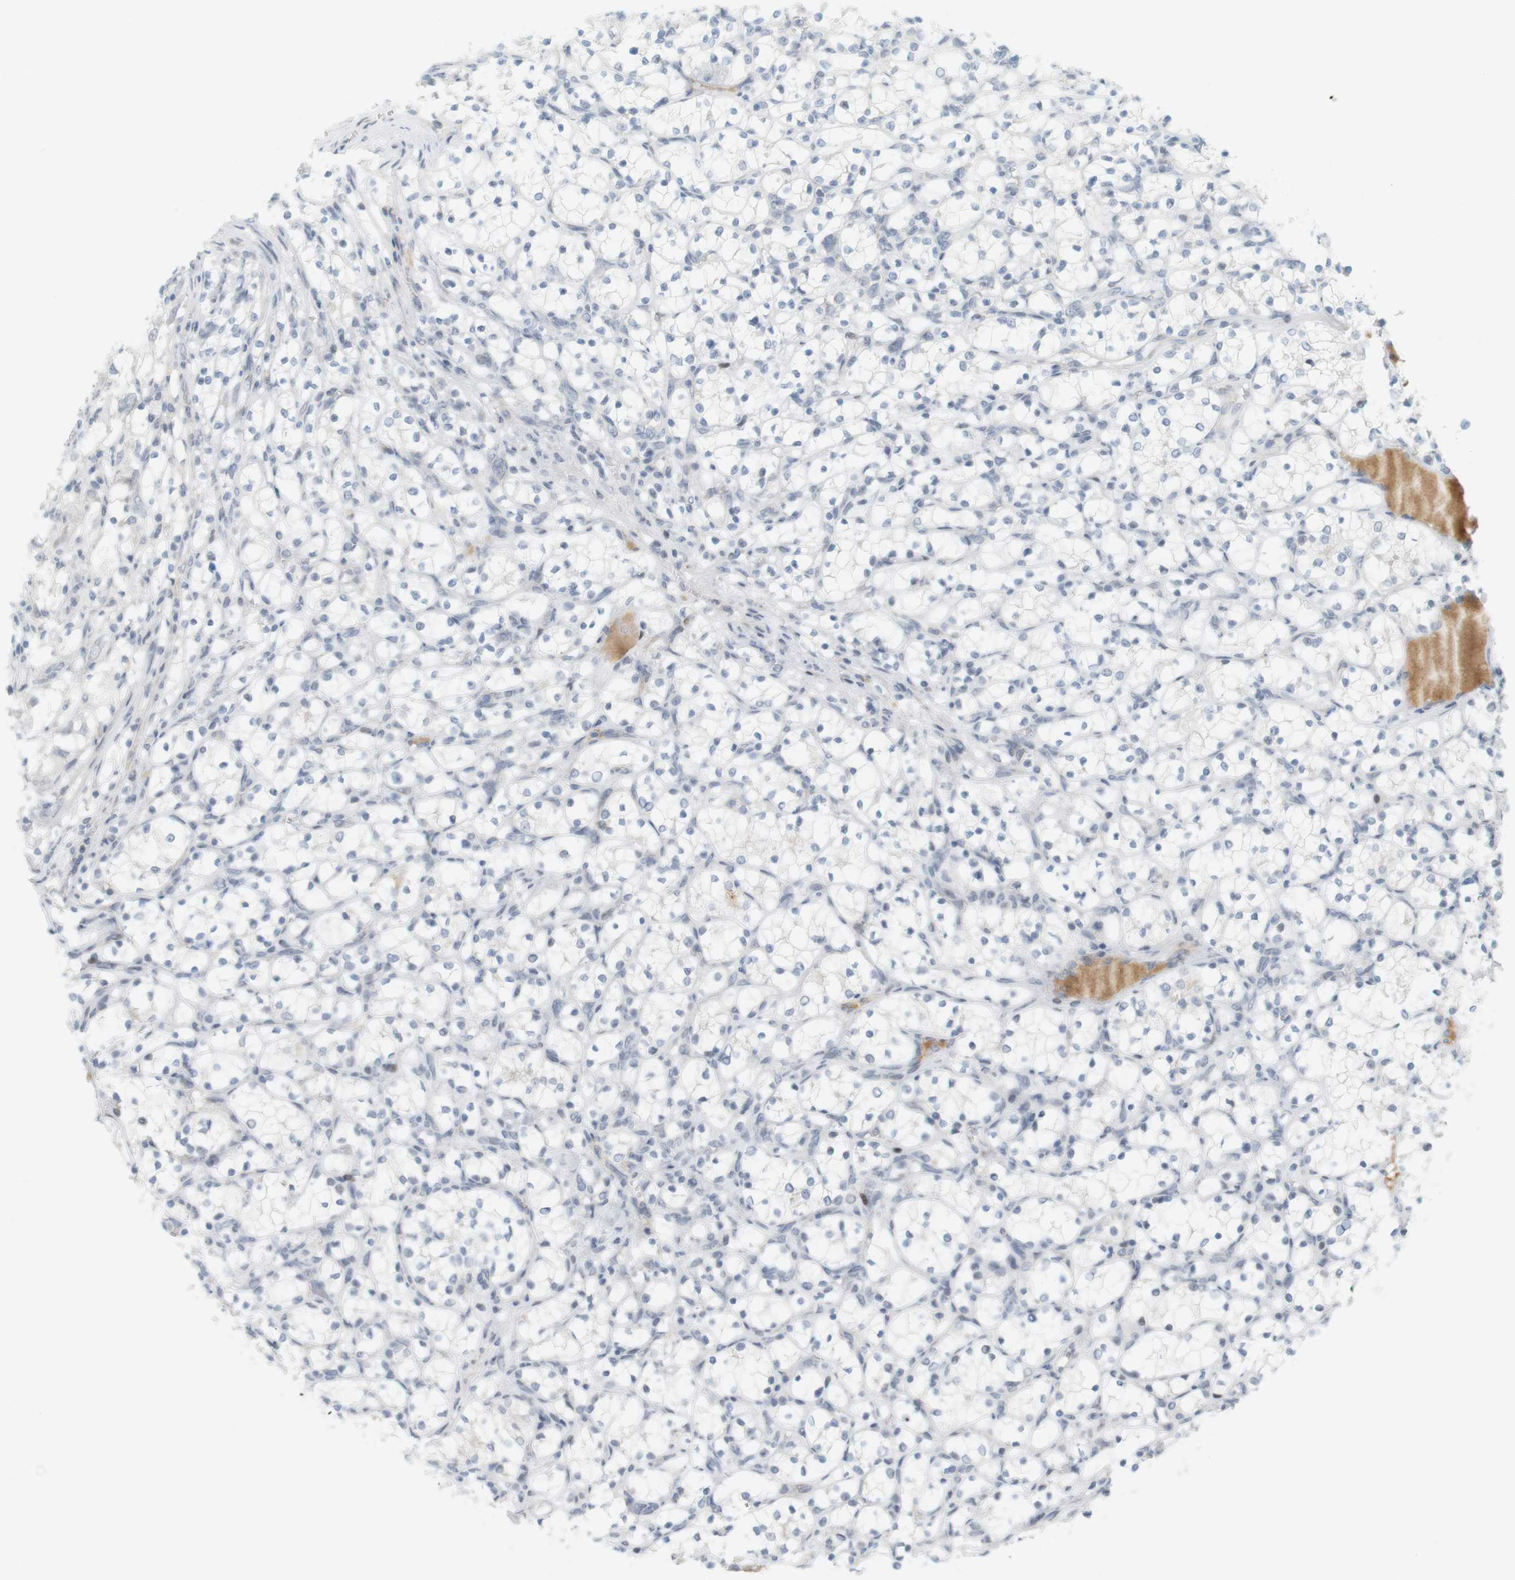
{"staining": {"intensity": "negative", "quantity": "none", "location": "none"}, "tissue": "renal cancer", "cell_type": "Tumor cells", "image_type": "cancer", "snomed": [{"axis": "morphology", "description": "Adenocarcinoma, NOS"}, {"axis": "topography", "description": "Kidney"}], "caption": "Tumor cells are negative for brown protein staining in renal cancer.", "gene": "DMC1", "patient": {"sex": "female", "age": 69}}